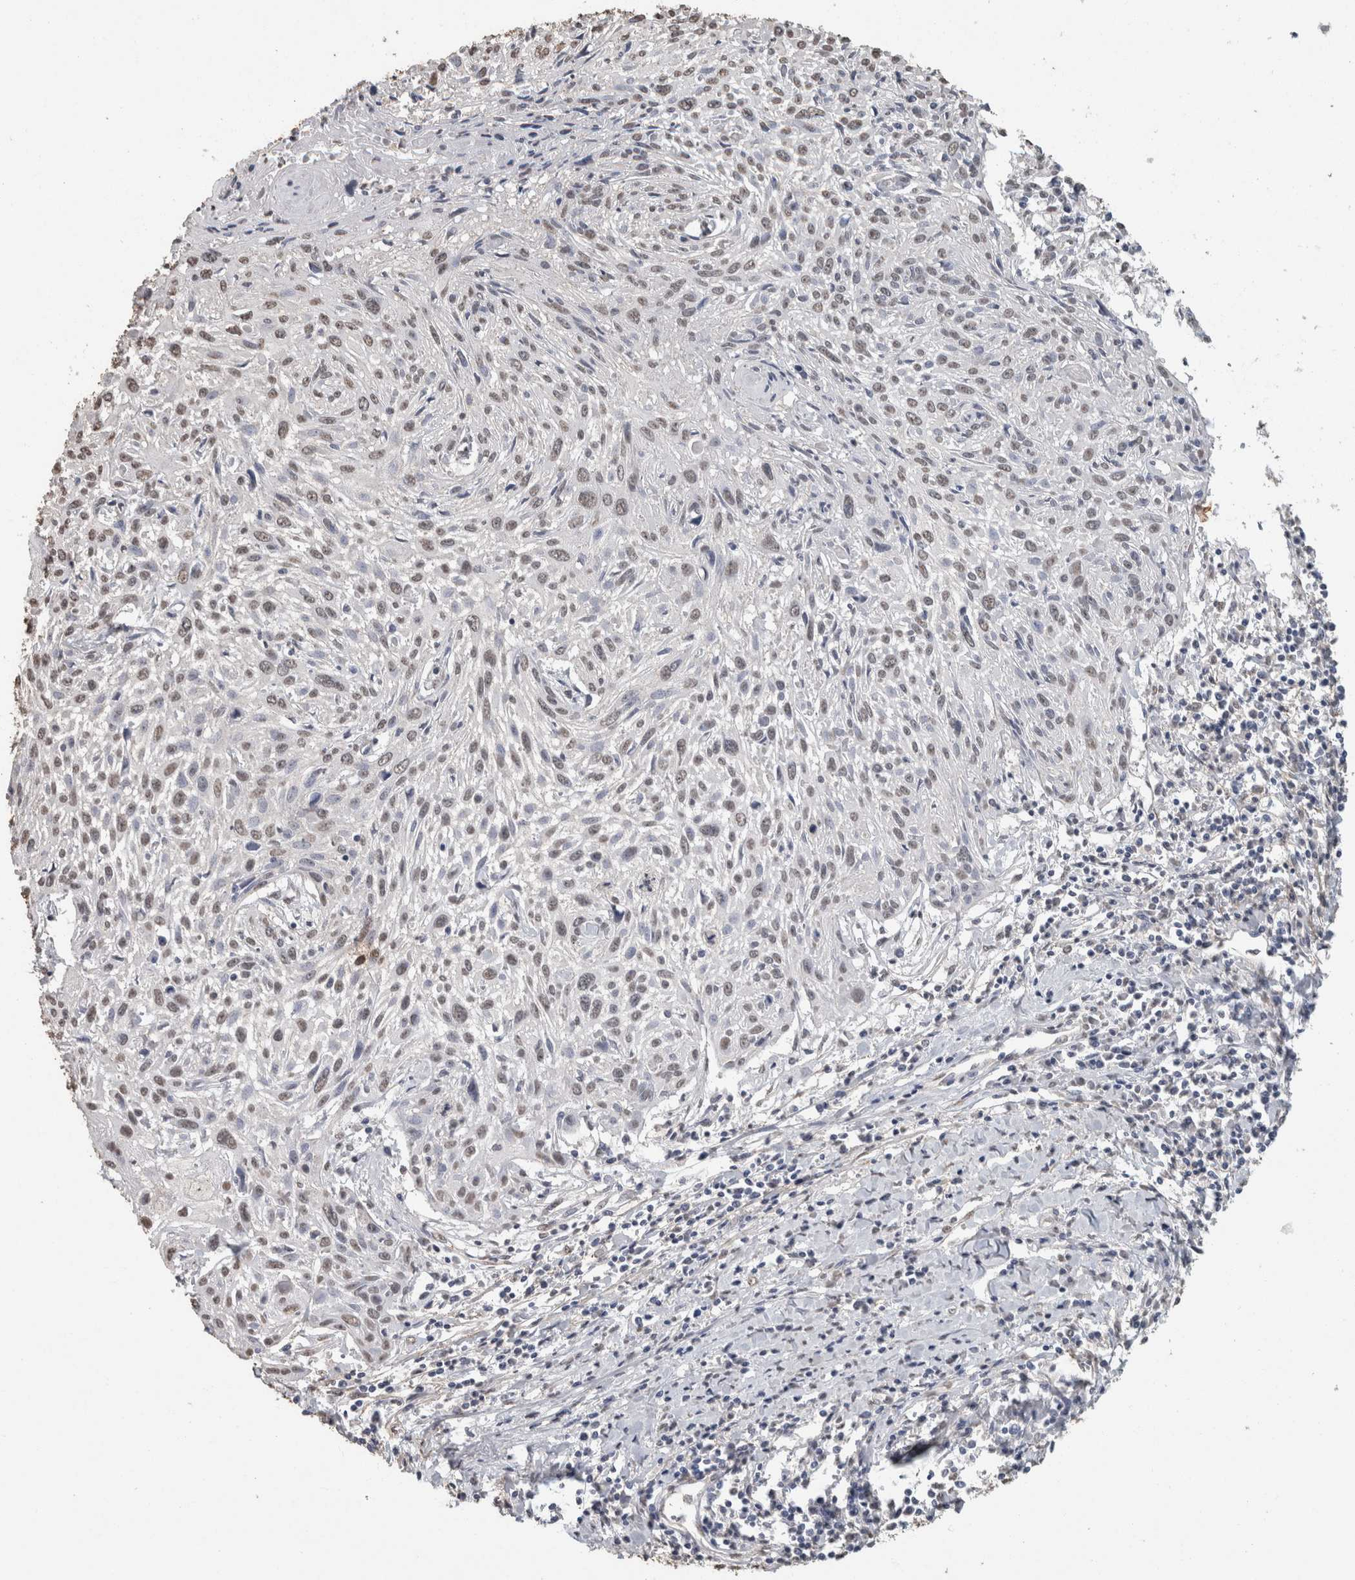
{"staining": {"intensity": "weak", "quantity": "25%-75%", "location": "nuclear"}, "tissue": "cervical cancer", "cell_type": "Tumor cells", "image_type": "cancer", "snomed": [{"axis": "morphology", "description": "Squamous cell carcinoma, NOS"}, {"axis": "topography", "description": "Cervix"}], "caption": "Squamous cell carcinoma (cervical) stained with DAB immunohistochemistry (IHC) displays low levels of weak nuclear expression in about 25%-75% of tumor cells.", "gene": "LTBP1", "patient": {"sex": "female", "age": 51}}